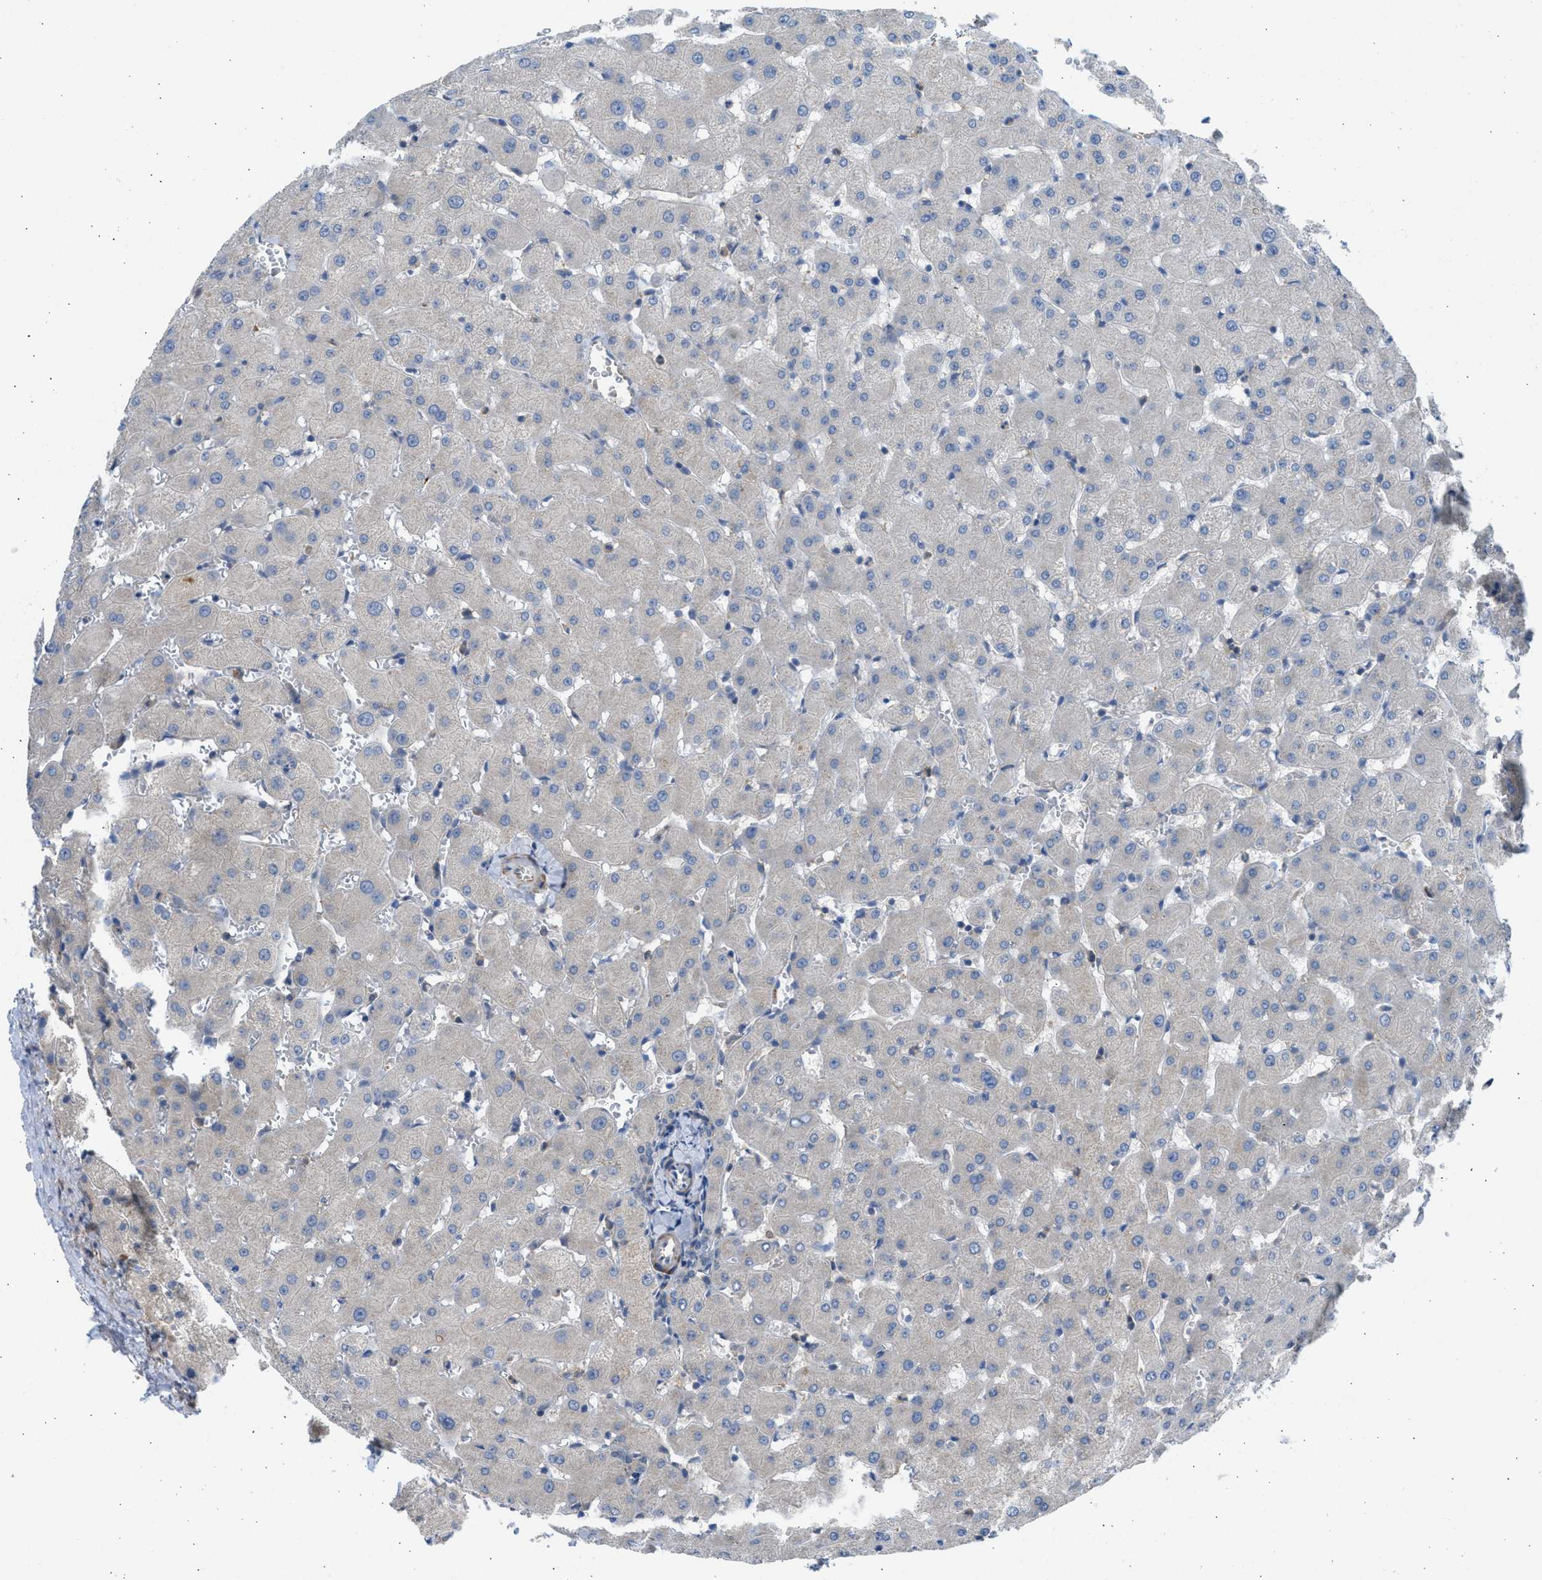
{"staining": {"intensity": "negative", "quantity": "none", "location": "none"}, "tissue": "liver", "cell_type": "Cholangiocytes", "image_type": "normal", "snomed": [{"axis": "morphology", "description": "Normal tissue, NOS"}, {"axis": "topography", "description": "Liver"}], "caption": "A high-resolution image shows immunohistochemistry (IHC) staining of unremarkable liver, which exhibits no significant expression in cholangiocytes.", "gene": "PCNX3", "patient": {"sex": "female", "age": 63}}